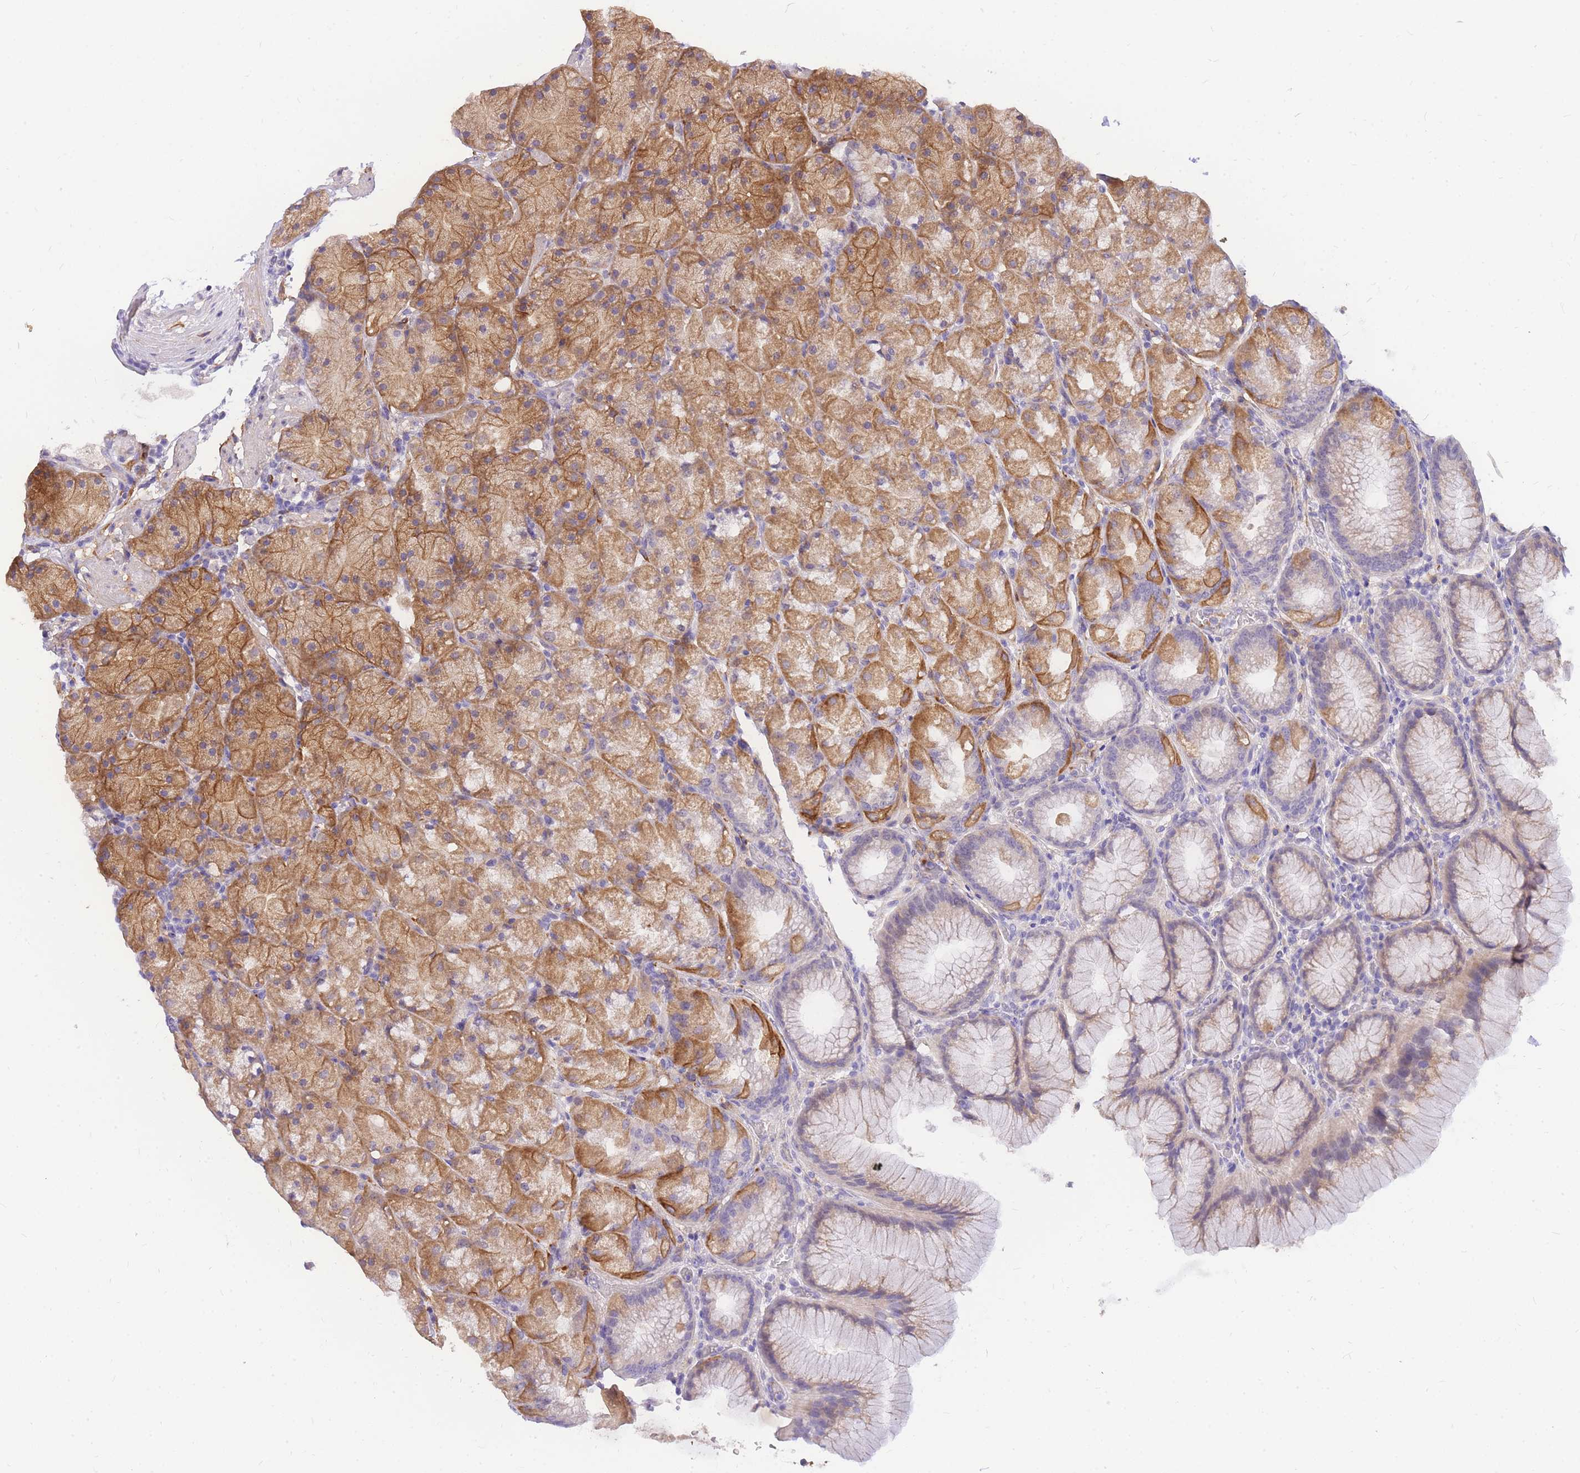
{"staining": {"intensity": "moderate", "quantity": ">75%", "location": "cytoplasmic/membranous"}, "tissue": "stomach", "cell_type": "Glandular cells", "image_type": "normal", "snomed": [{"axis": "morphology", "description": "Normal tissue, NOS"}, {"axis": "topography", "description": "Stomach, upper"}, {"axis": "topography", "description": "Stomach"}], "caption": "The photomicrograph reveals immunohistochemical staining of benign stomach. There is moderate cytoplasmic/membranous staining is seen in approximately >75% of glandular cells. (brown staining indicates protein expression, while blue staining denotes nuclei).", "gene": "C2orf88", "patient": {"sex": "male", "age": 48}}